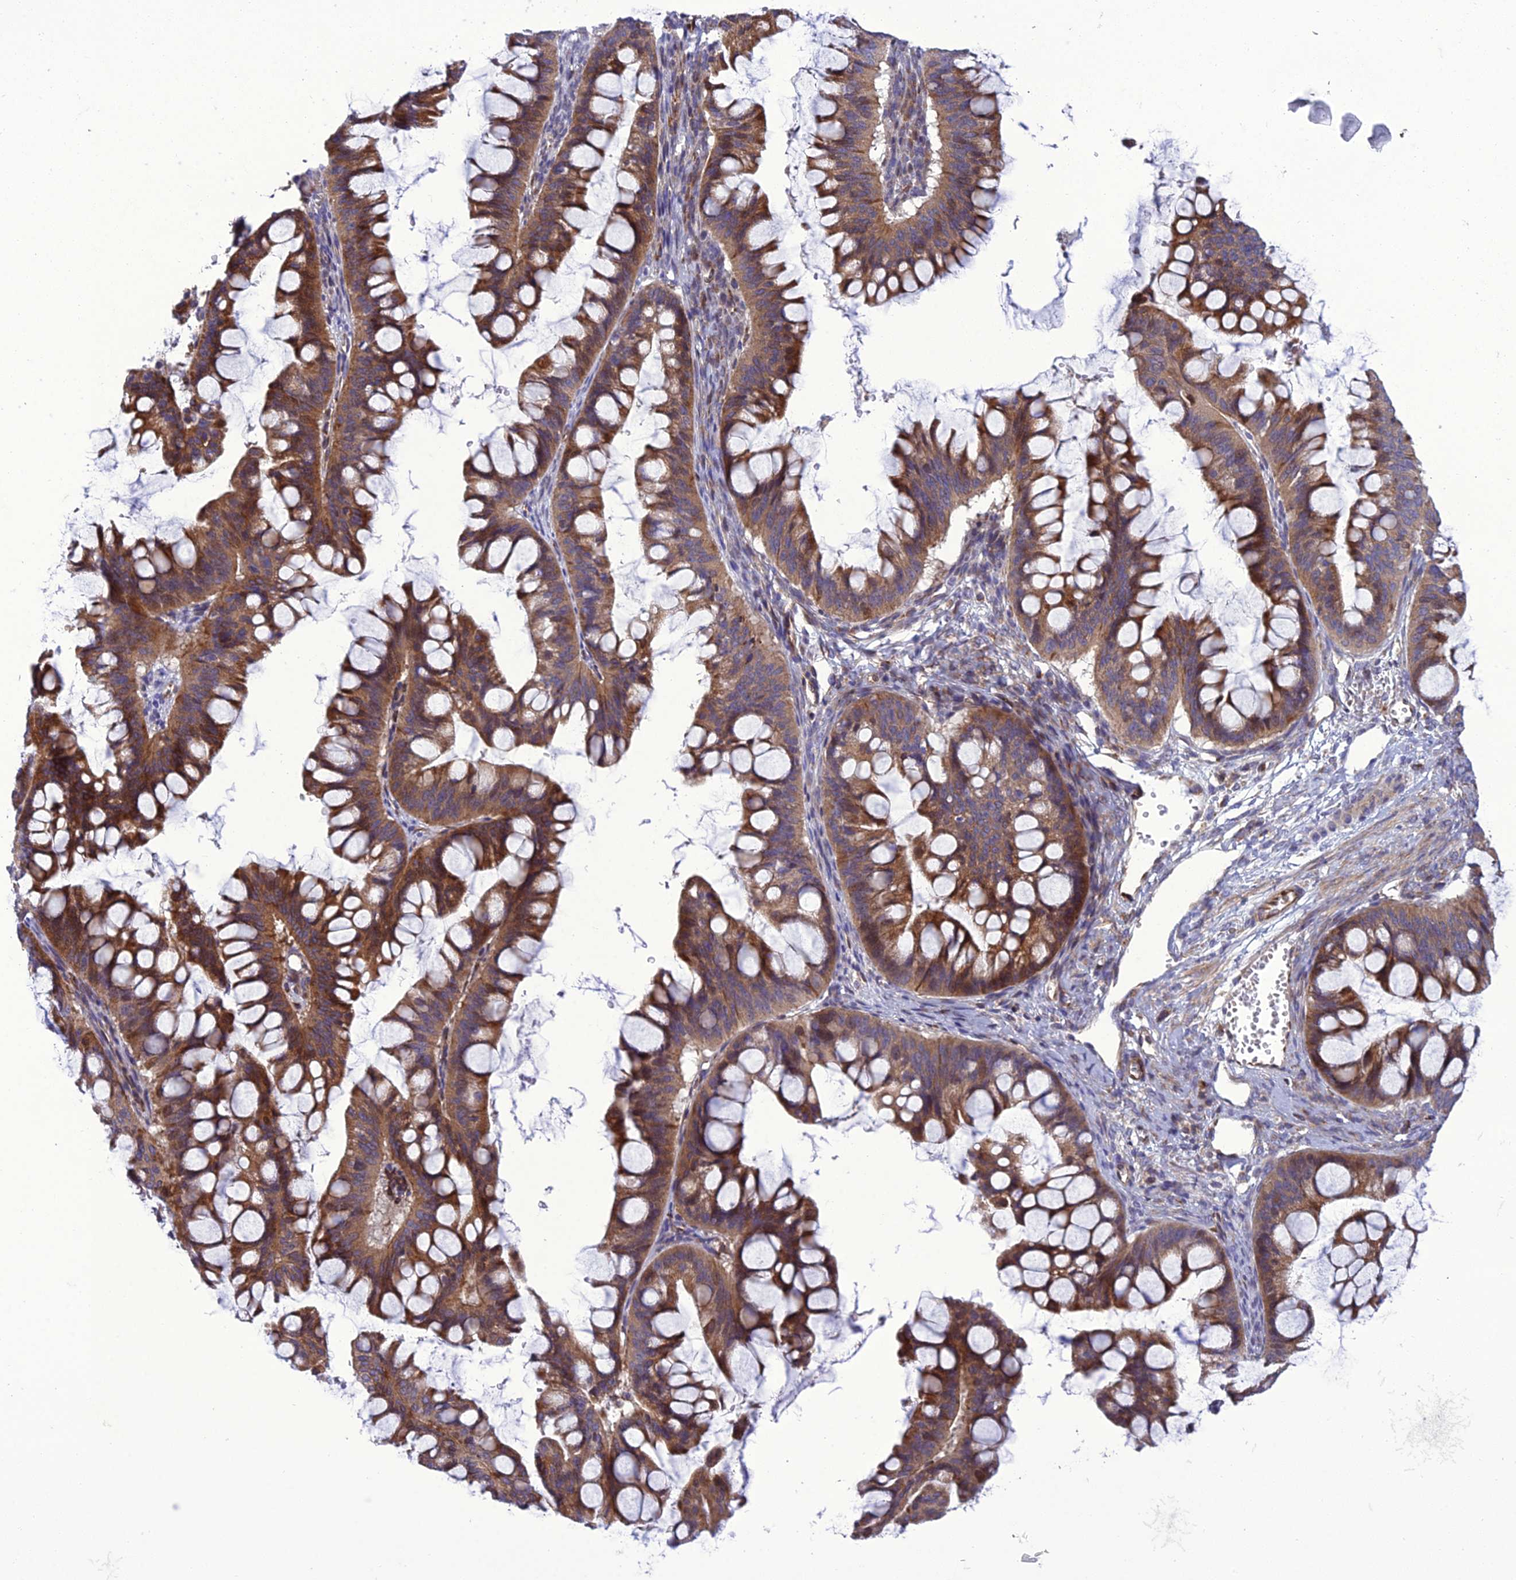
{"staining": {"intensity": "moderate", "quantity": ">75%", "location": "cytoplasmic/membranous"}, "tissue": "ovarian cancer", "cell_type": "Tumor cells", "image_type": "cancer", "snomed": [{"axis": "morphology", "description": "Cystadenocarcinoma, mucinous, NOS"}, {"axis": "topography", "description": "Ovary"}], "caption": "Ovarian cancer stained with a brown dye displays moderate cytoplasmic/membranous positive expression in about >75% of tumor cells.", "gene": "GIMAP1", "patient": {"sex": "female", "age": 73}}